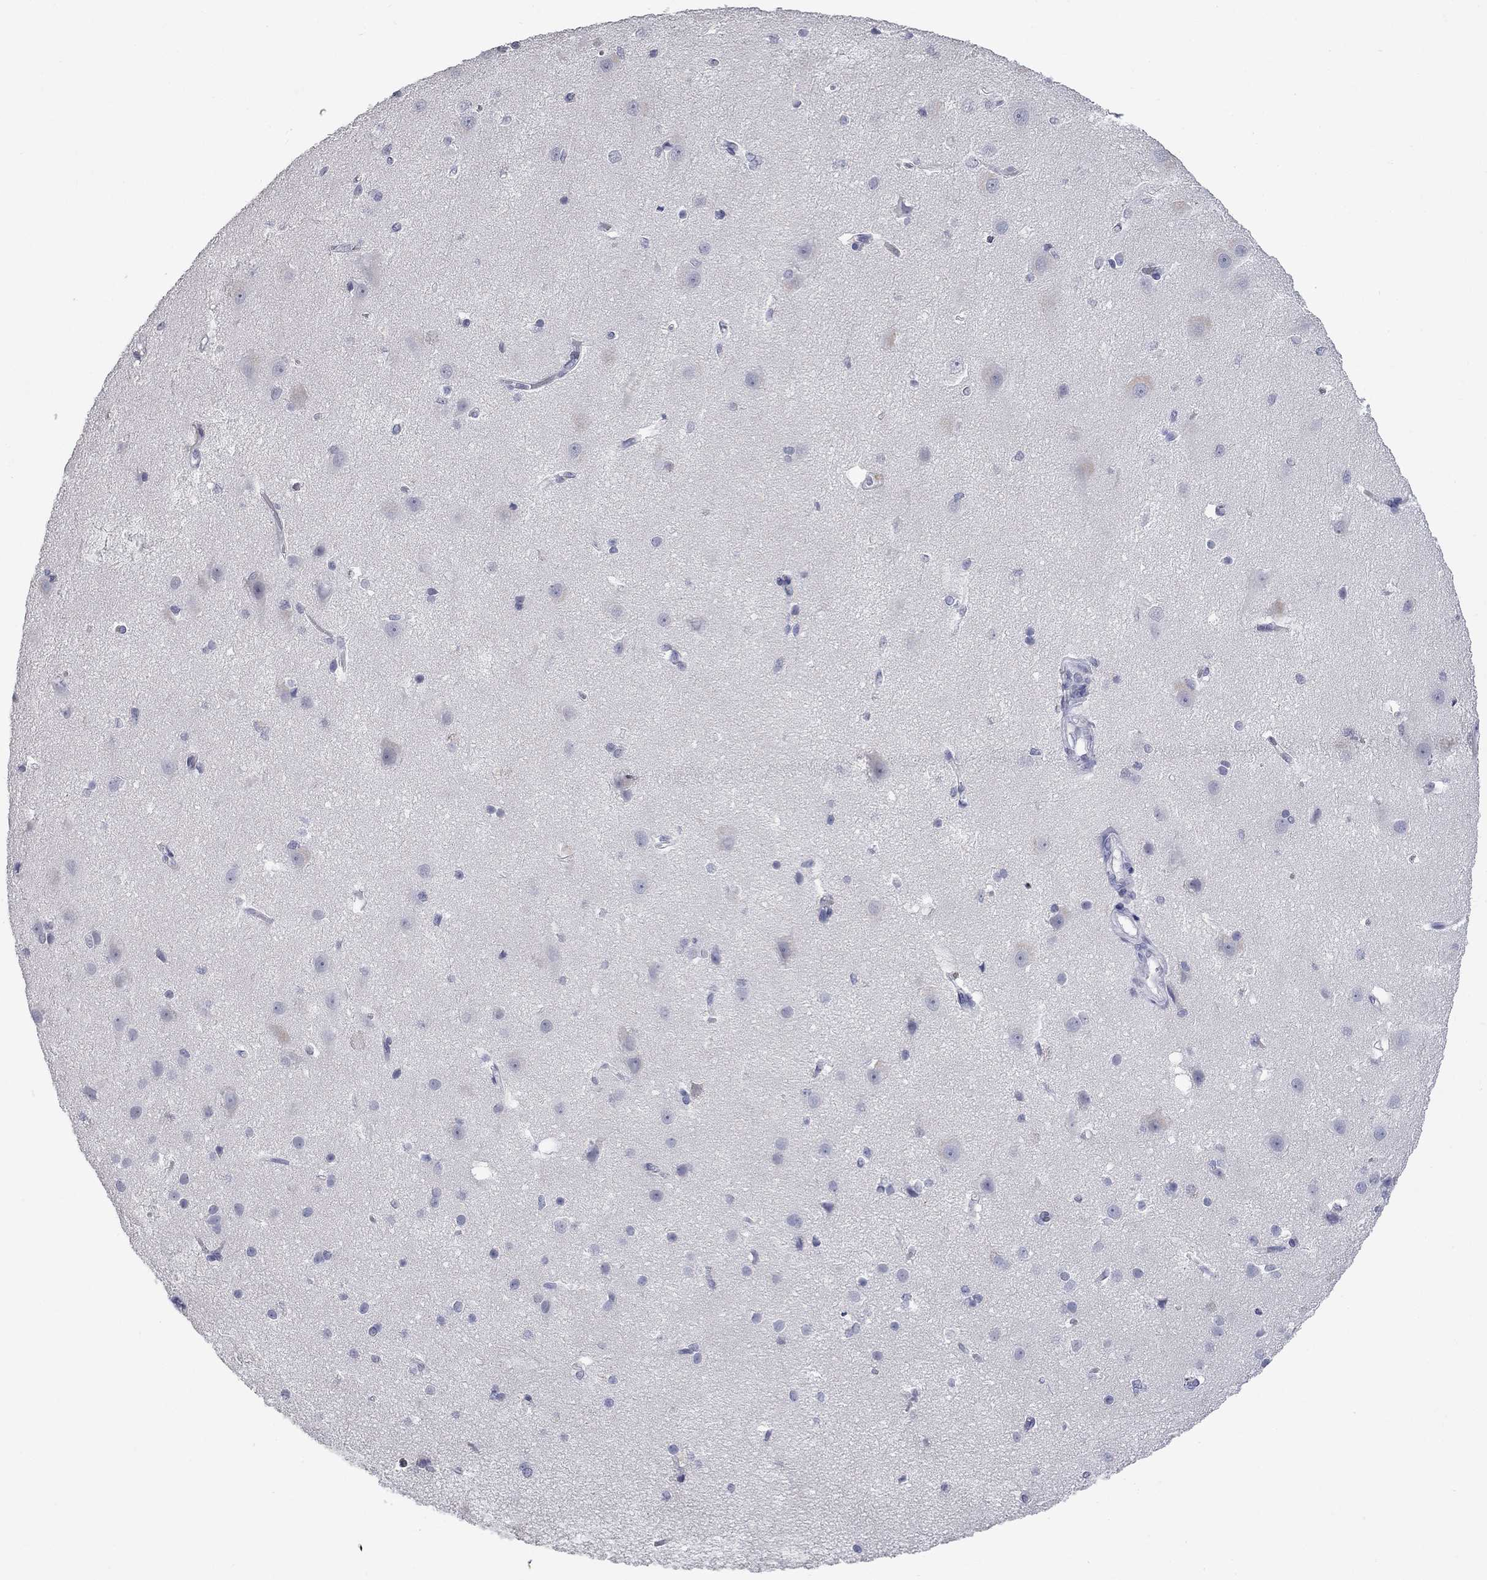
{"staining": {"intensity": "negative", "quantity": "none", "location": "none"}, "tissue": "cerebral cortex", "cell_type": "Endothelial cells", "image_type": "normal", "snomed": [{"axis": "morphology", "description": "Normal tissue, NOS"}, {"axis": "topography", "description": "Cerebral cortex"}], "caption": "A micrograph of cerebral cortex stained for a protein displays no brown staining in endothelial cells.", "gene": "SLC51A", "patient": {"sex": "male", "age": 37}}